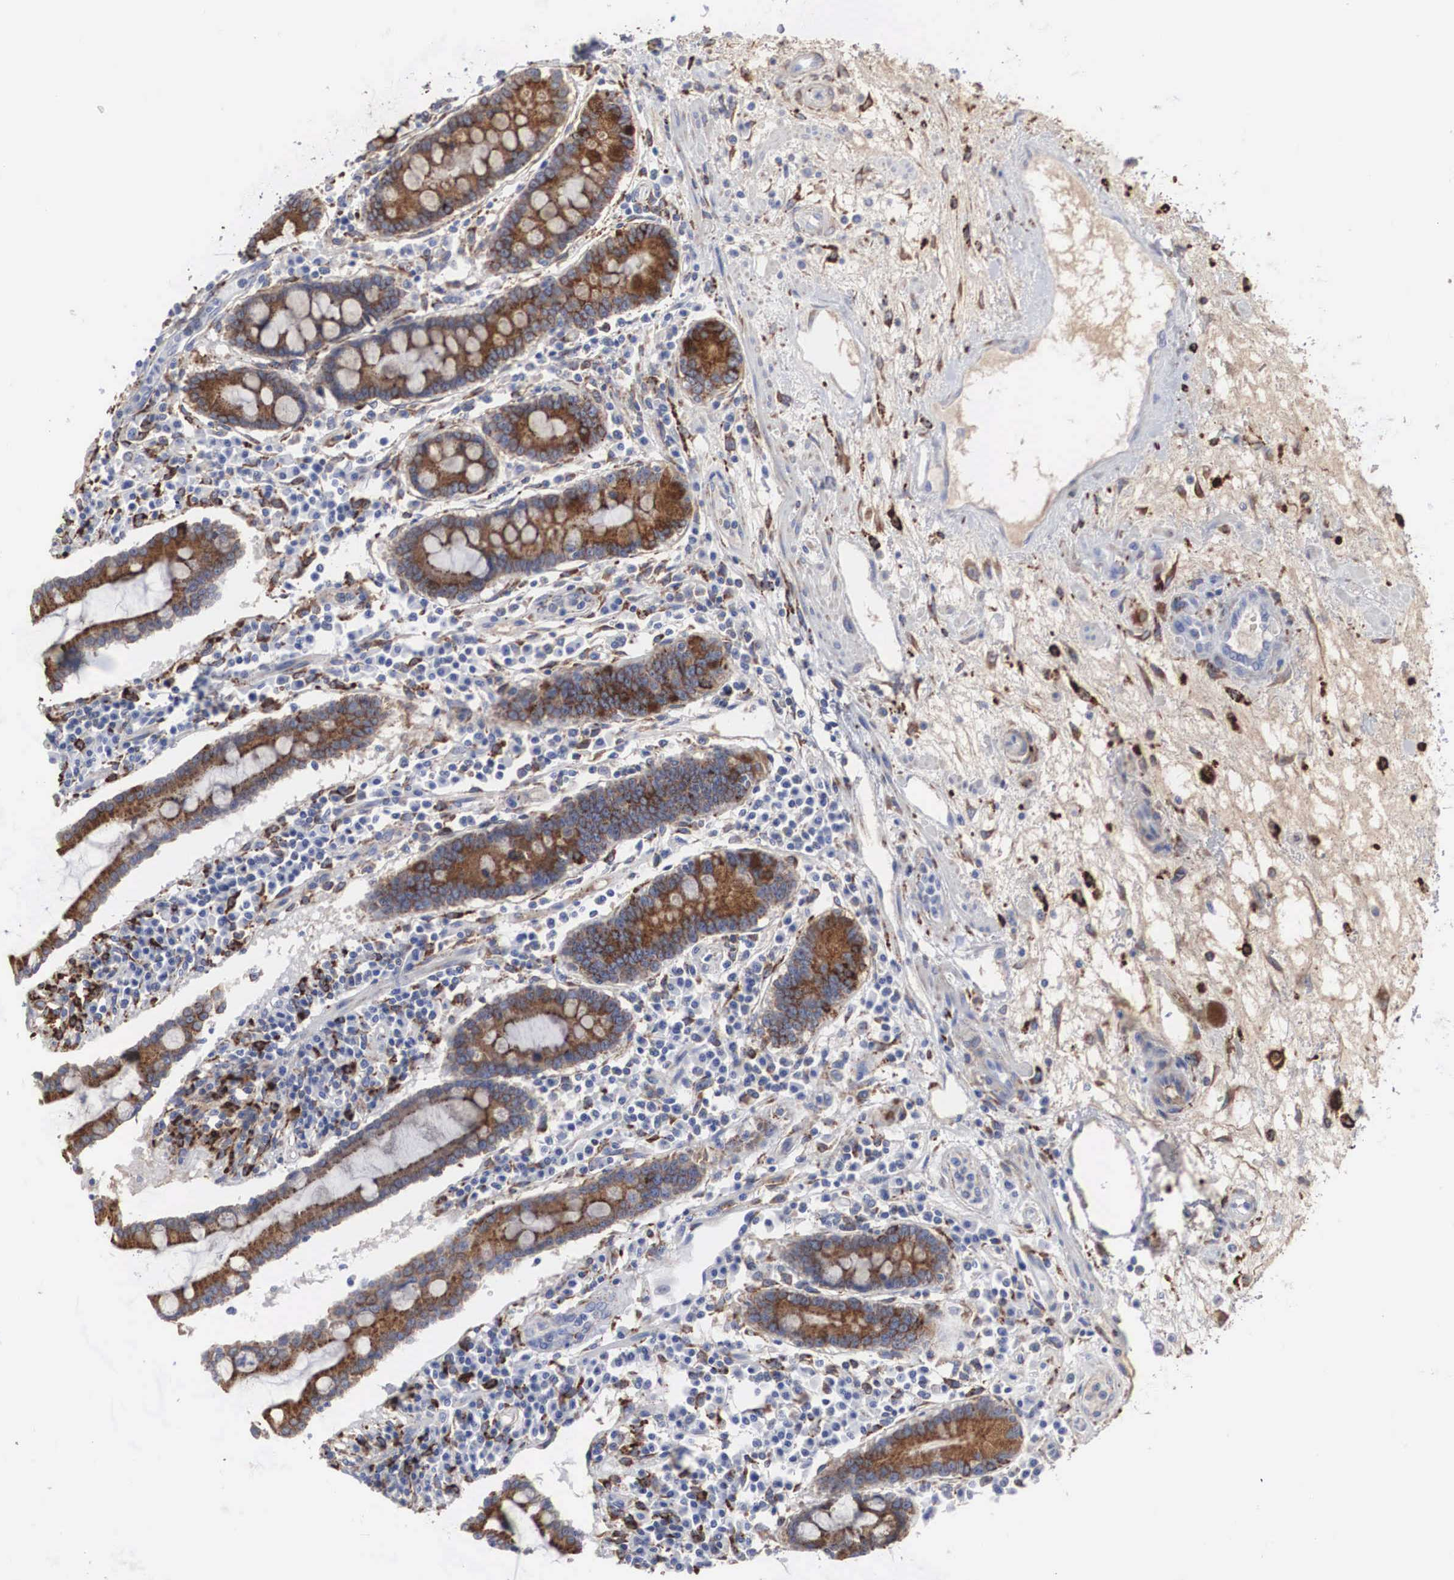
{"staining": {"intensity": "strong", "quantity": ">75%", "location": "cytoplasmic/membranous"}, "tissue": "duodenum", "cell_type": "Glandular cells", "image_type": "normal", "snomed": [{"axis": "morphology", "description": "Normal tissue, NOS"}, {"axis": "topography", "description": "Duodenum"}], "caption": "DAB immunohistochemical staining of unremarkable duodenum exhibits strong cytoplasmic/membranous protein positivity in about >75% of glandular cells. The protein of interest is shown in brown color, while the nuclei are stained blue.", "gene": "LGALS3BP", "patient": {"sex": "male", "age": 73}}